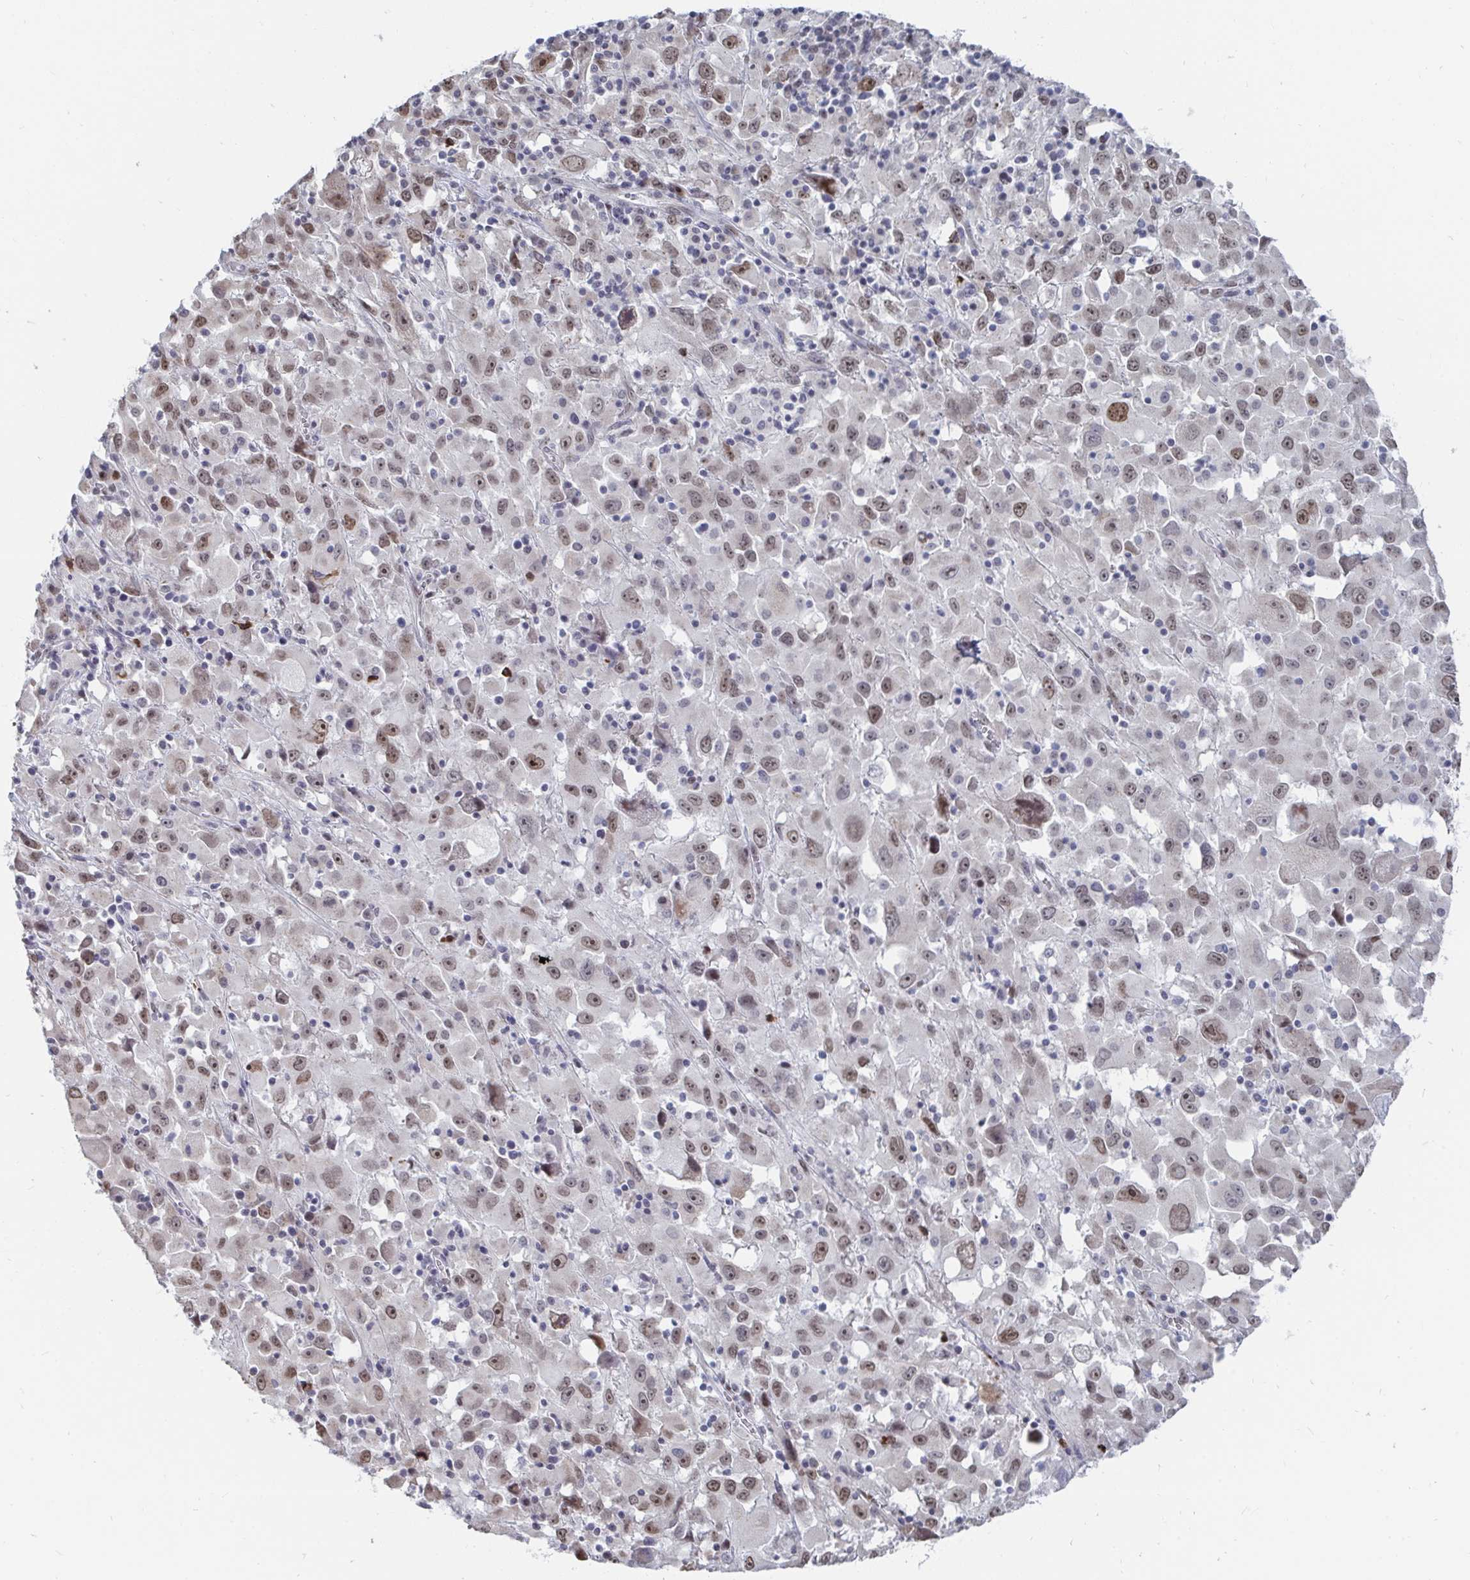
{"staining": {"intensity": "moderate", "quantity": "25%-75%", "location": "nuclear"}, "tissue": "melanoma", "cell_type": "Tumor cells", "image_type": "cancer", "snomed": [{"axis": "morphology", "description": "Malignant melanoma, Metastatic site"}, {"axis": "topography", "description": "Soft tissue"}], "caption": "IHC (DAB) staining of melanoma reveals moderate nuclear protein positivity in about 25%-75% of tumor cells. (IHC, brightfield microscopy, high magnification).", "gene": "TRIP12", "patient": {"sex": "male", "age": 50}}